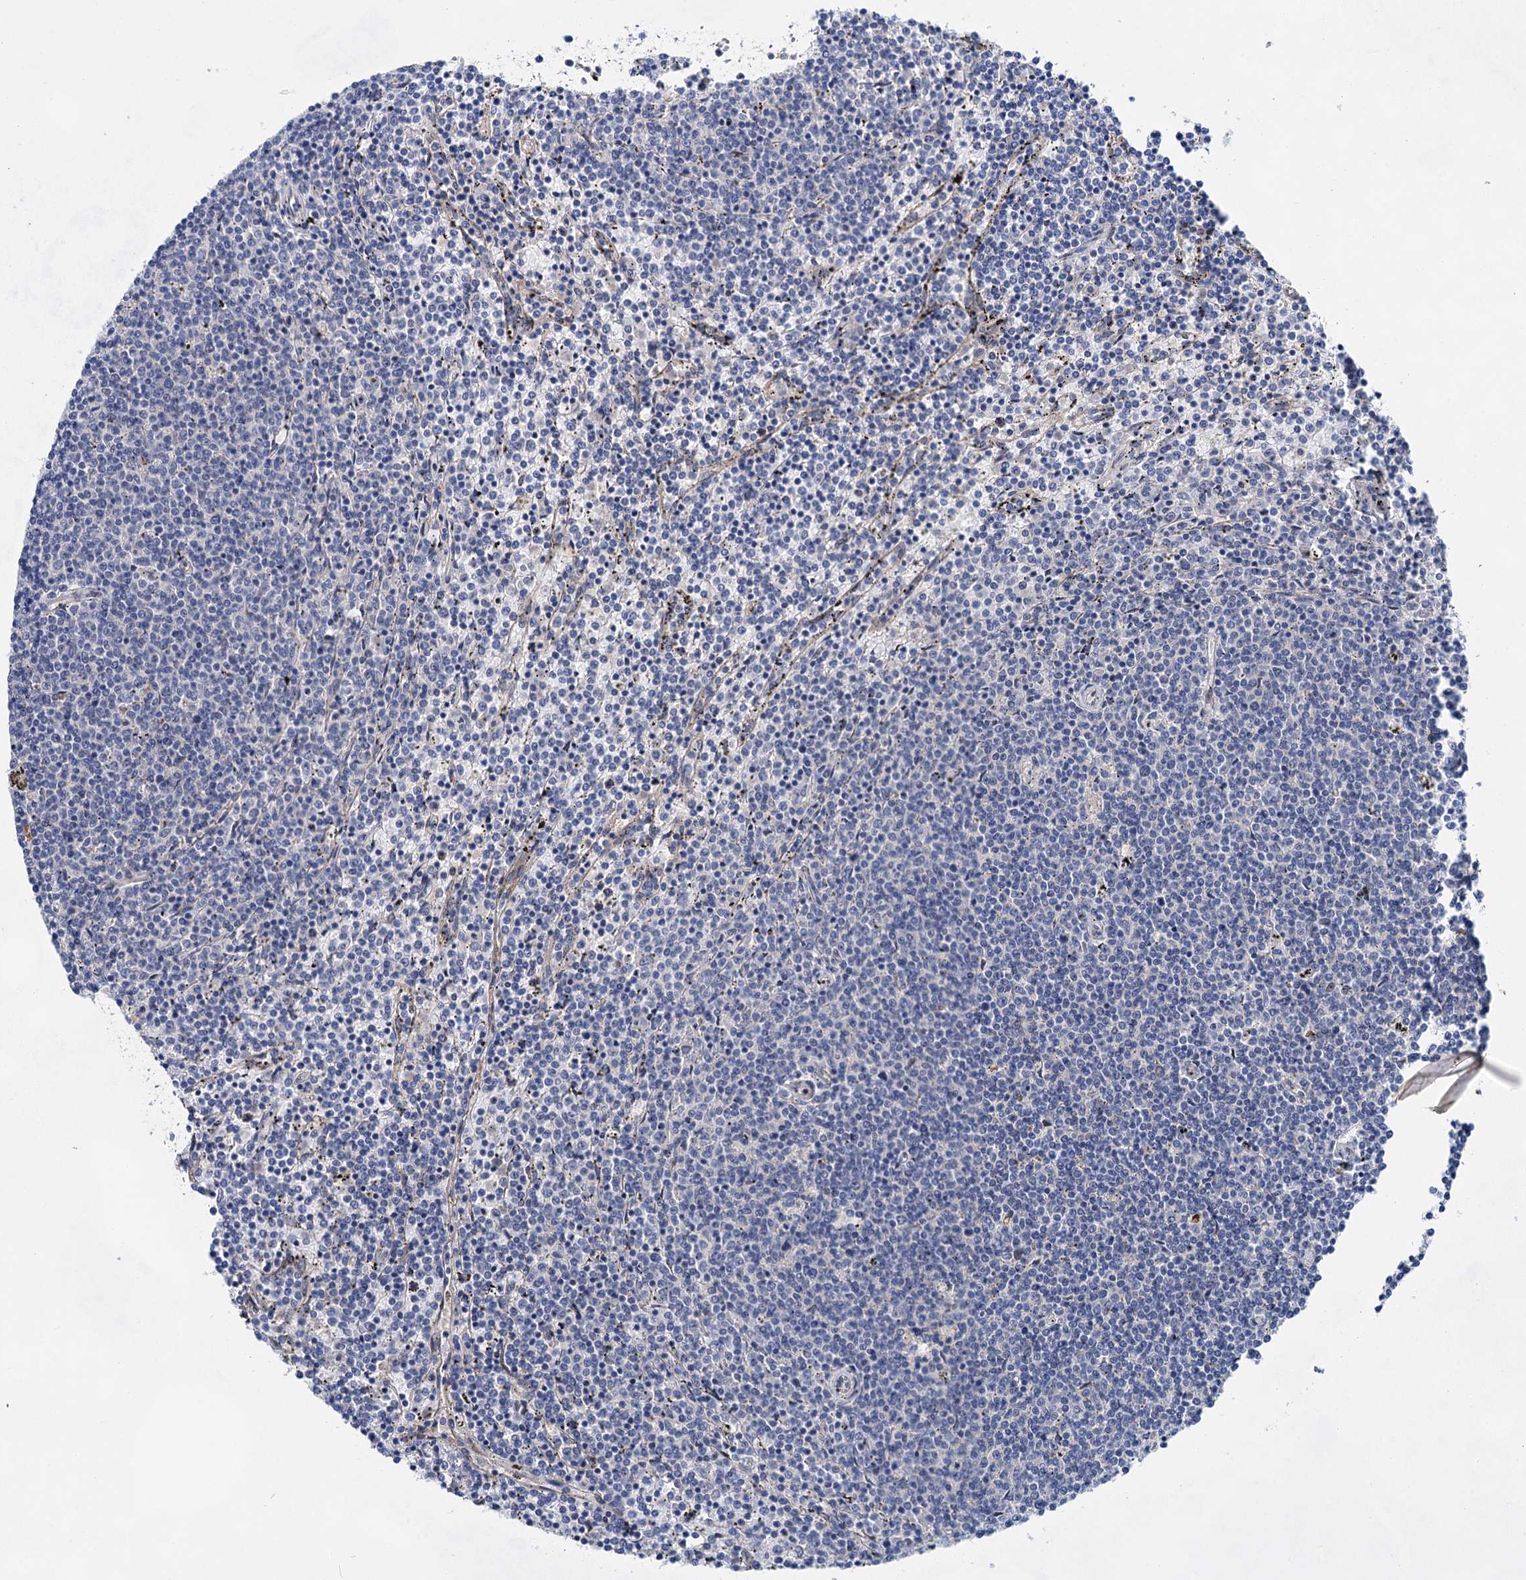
{"staining": {"intensity": "negative", "quantity": "none", "location": "none"}, "tissue": "lymphoma", "cell_type": "Tumor cells", "image_type": "cancer", "snomed": [{"axis": "morphology", "description": "Malignant lymphoma, non-Hodgkin's type, Low grade"}, {"axis": "topography", "description": "Spleen"}], "caption": "The immunohistochemistry micrograph has no significant staining in tumor cells of lymphoma tissue. (Stains: DAB IHC with hematoxylin counter stain, Microscopy: brightfield microscopy at high magnification).", "gene": "MORN3", "patient": {"sex": "female", "age": 50}}